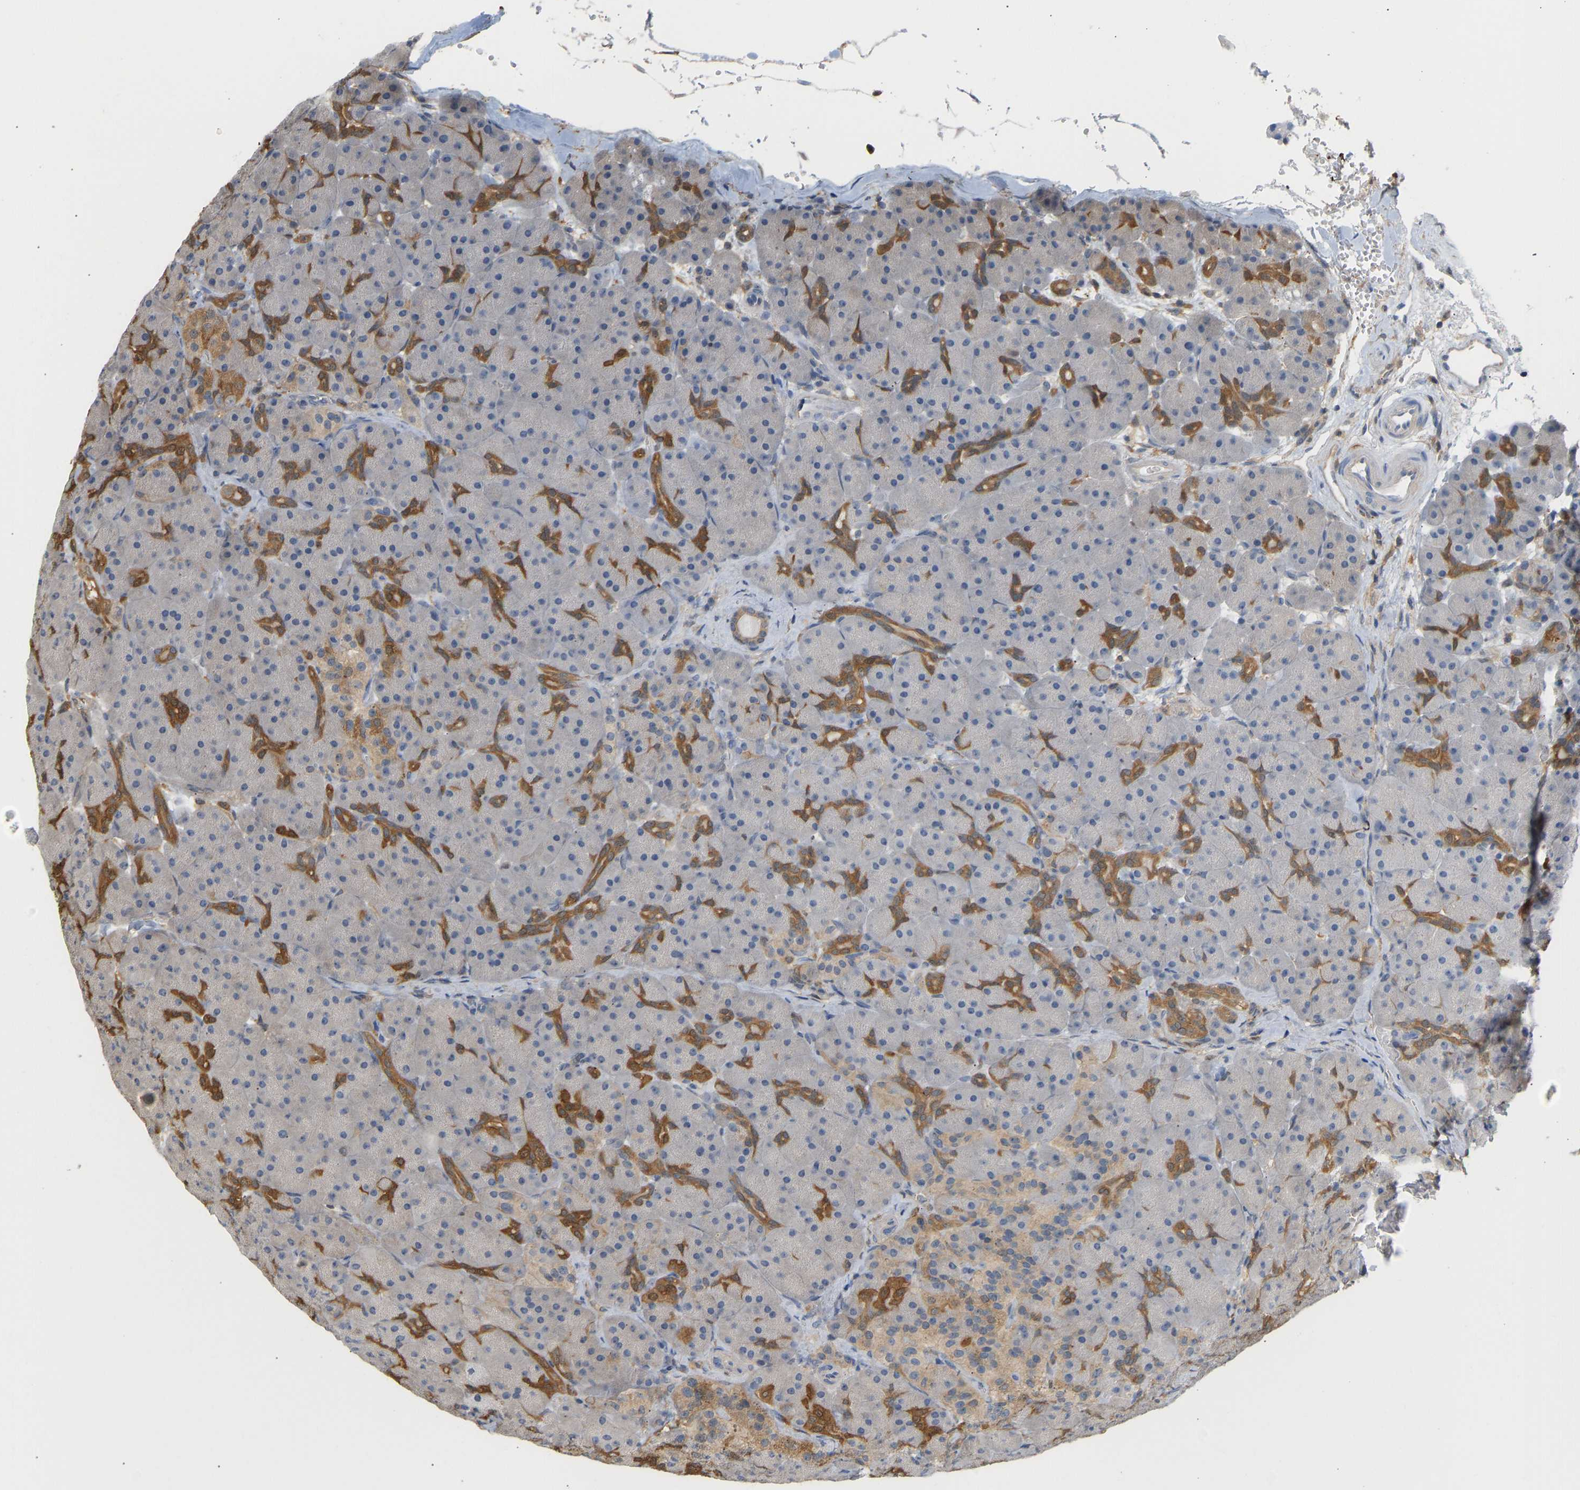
{"staining": {"intensity": "moderate", "quantity": "25%-75%", "location": "cytoplasmic/membranous"}, "tissue": "pancreas", "cell_type": "Exocrine glandular cells", "image_type": "normal", "snomed": [{"axis": "morphology", "description": "Normal tissue, NOS"}, {"axis": "topography", "description": "Pancreas"}], "caption": "DAB immunohistochemical staining of unremarkable pancreas demonstrates moderate cytoplasmic/membranous protein expression in approximately 25%-75% of exocrine glandular cells. (Brightfield microscopy of DAB IHC at high magnification).", "gene": "ENO1", "patient": {"sex": "male", "age": 66}}